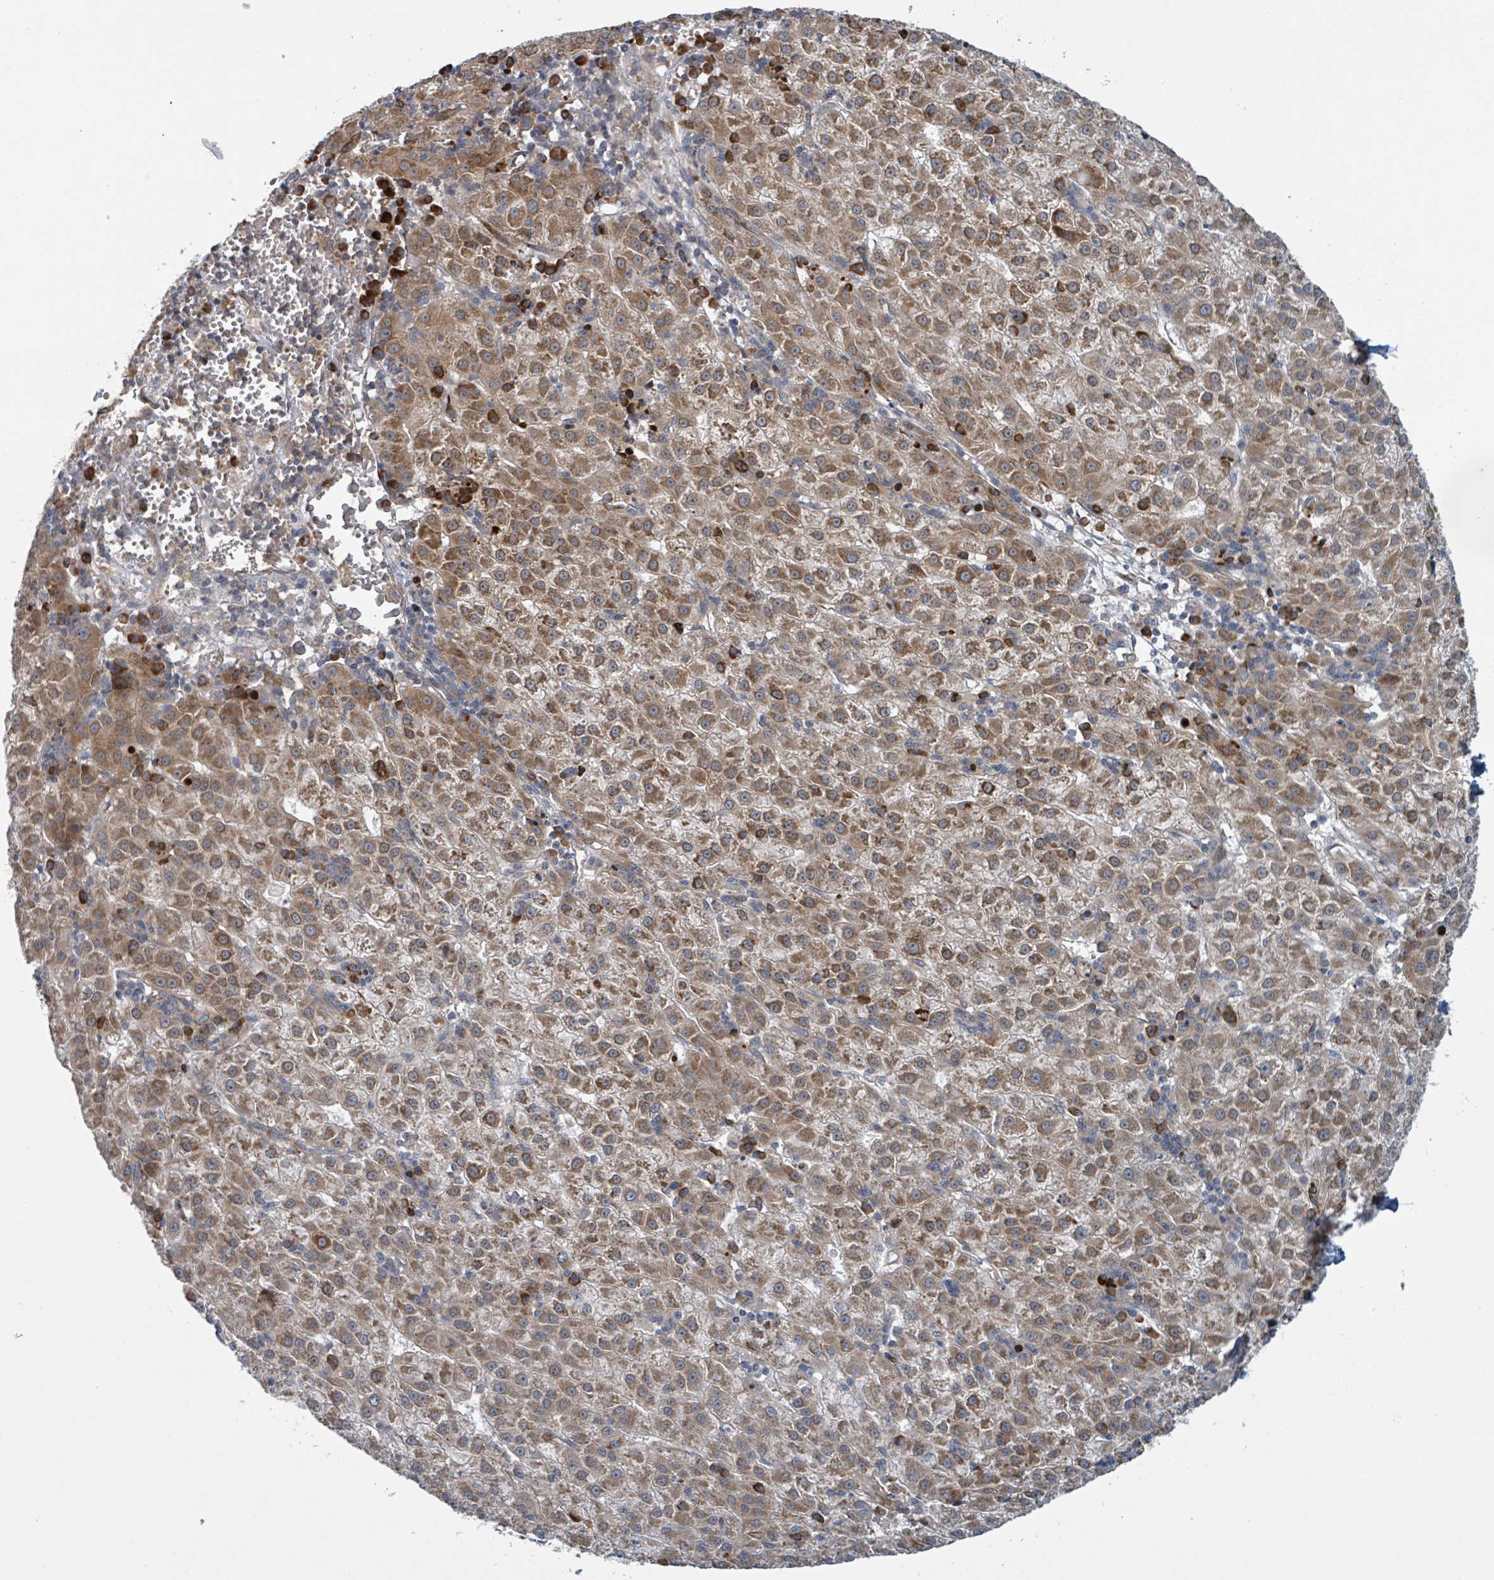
{"staining": {"intensity": "moderate", "quantity": ">75%", "location": "cytoplasmic/membranous"}, "tissue": "liver cancer", "cell_type": "Tumor cells", "image_type": "cancer", "snomed": [{"axis": "morphology", "description": "Carcinoma, Hepatocellular, NOS"}, {"axis": "topography", "description": "Liver"}], "caption": "Liver cancer (hepatocellular carcinoma) stained with a brown dye displays moderate cytoplasmic/membranous positive expression in approximately >75% of tumor cells.", "gene": "OR51E1", "patient": {"sex": "male", "age": 76}}